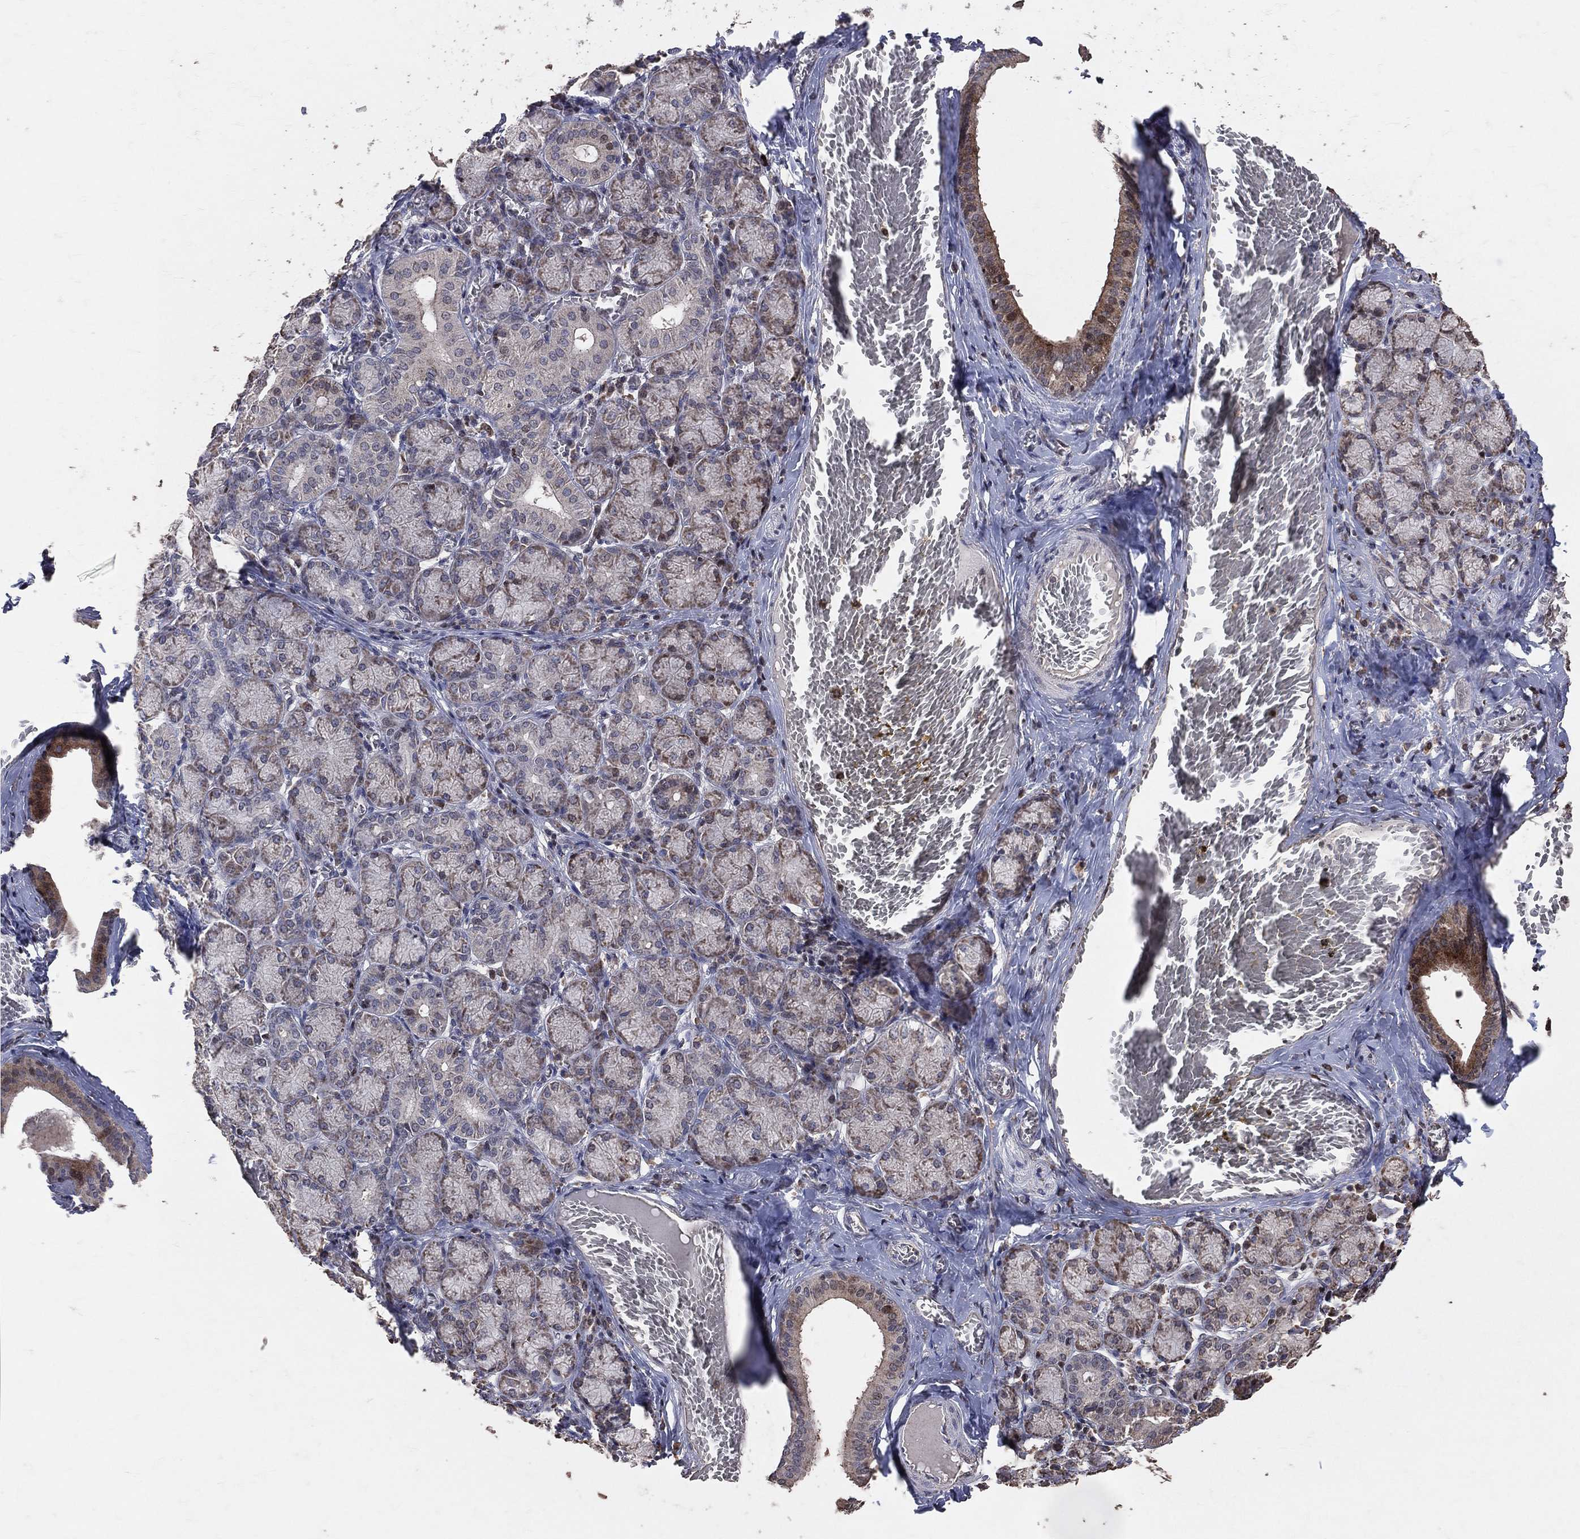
{"staining": {"intensity": "moderate", "quantity": "<25%", "location": "cytoplasmic/membranous"}, "tissue": "salivary gland", "cell_type": "Glandular cells", "image_type": "normal", "snomed": [{"axis": "morphology", "description": "Normal tissue, NOS"}, {"axis": "topography", "description": "Salivary gland"}, {"axis": "topography", "description": "Peripheral nerve tissue"}], "caption": "This micrograph demonstrates IHC staining of normal salivary gland, with low moderate cytoplasmic/membranous staining in about <25% of glandular cells.", "gene": "LY6K", "patient": {"sex": "female", "age": 24}}